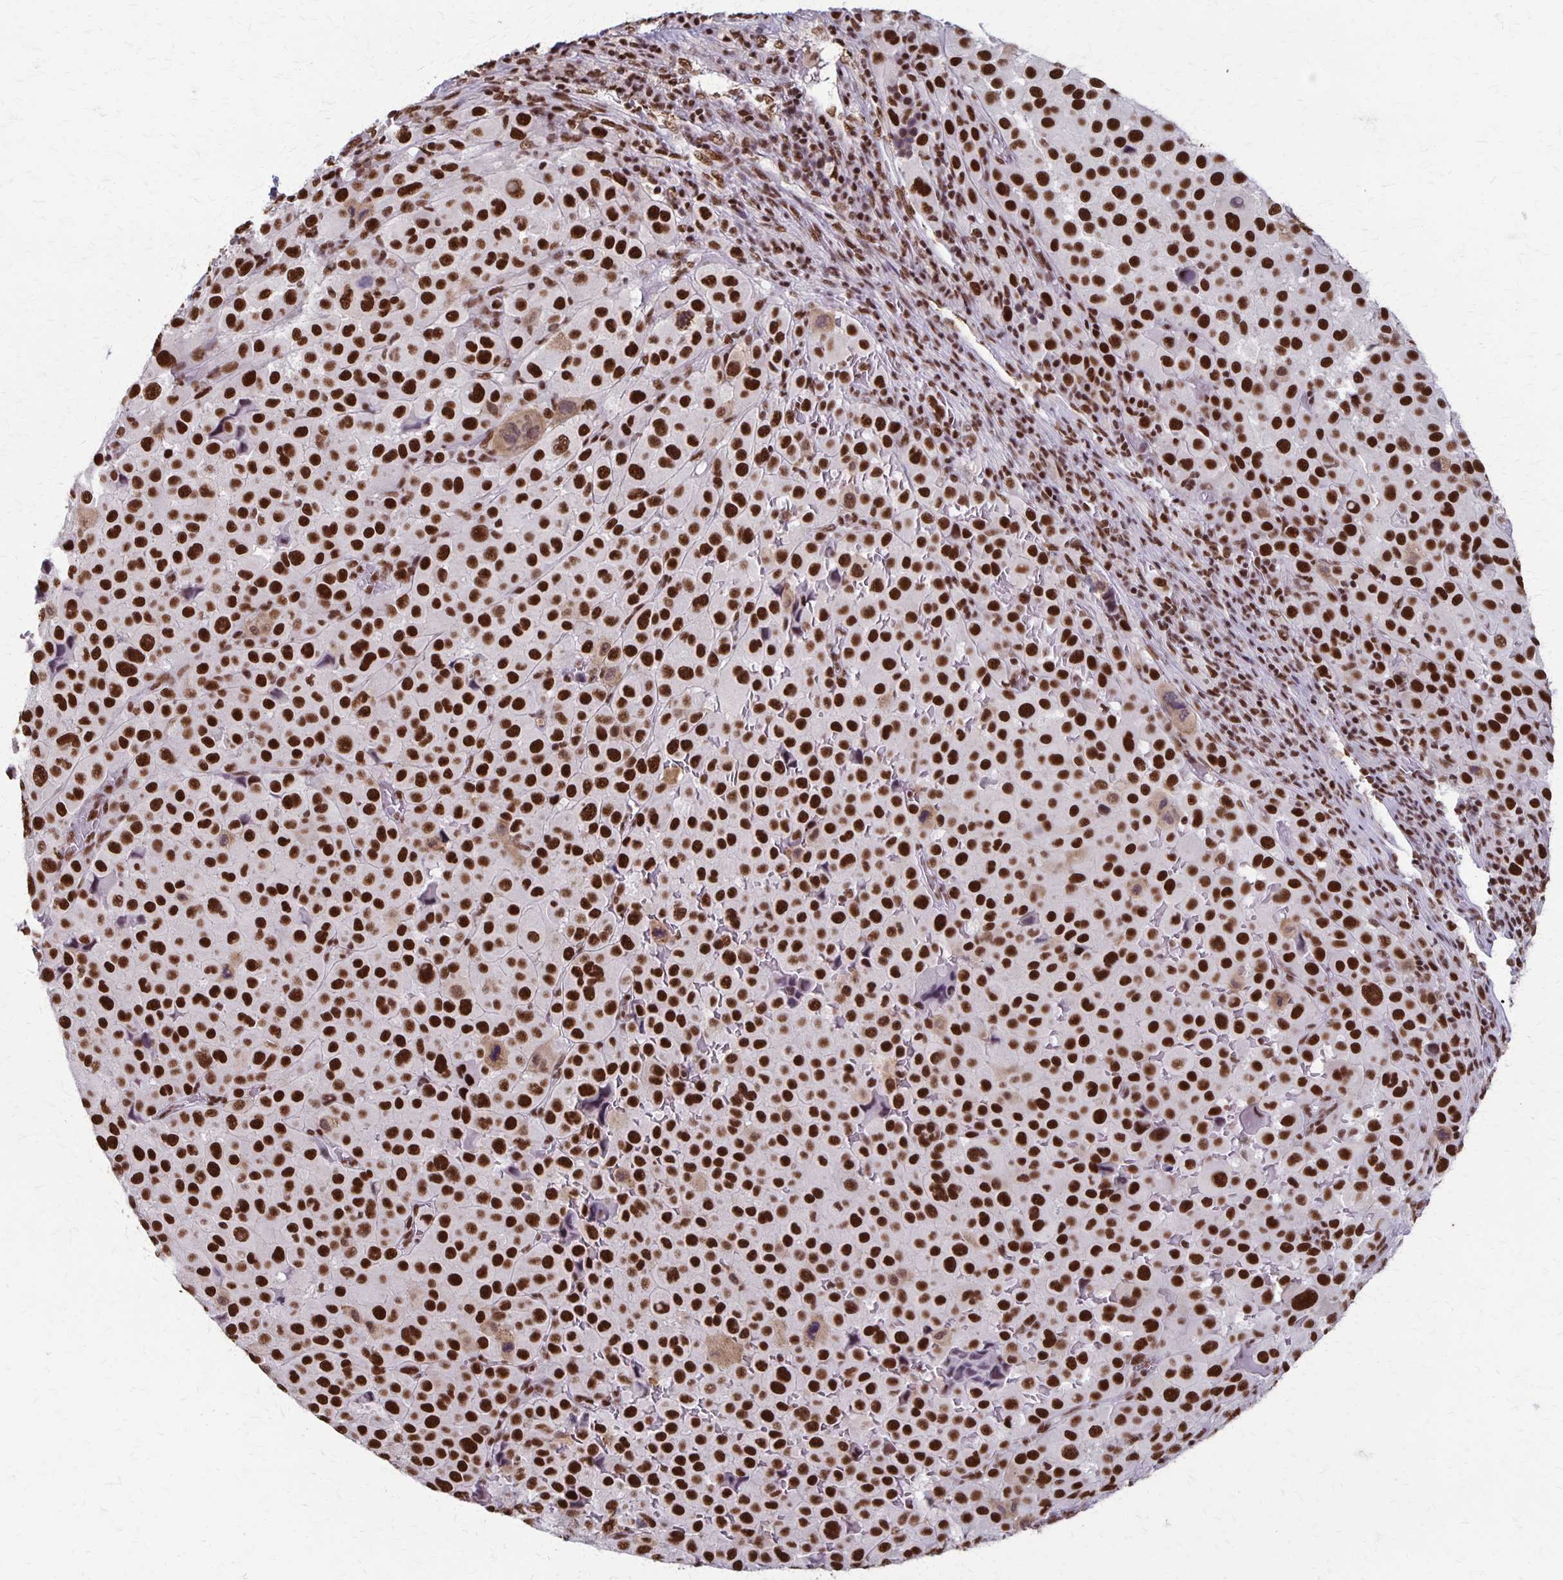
{"staining": {"intensity": "strong", "quantity": ">75%", "location": "nuclear"}, "tissue": "melanoma", "cell_type": "Tumor cells", "image_type": "cancer", "snomed": [{"axis": "morphology", "description": "Malignant melanoma, Metastatic site"}, {"axis": "topography", "description": "Lymph node"}], "caption": "Melanoma stained with a brown dye demonstrates strong nuclear positive positivity in about >75% of tumor cells.", "gene": "XRCC6", "patient": {"sex": "female", "age": 65}}